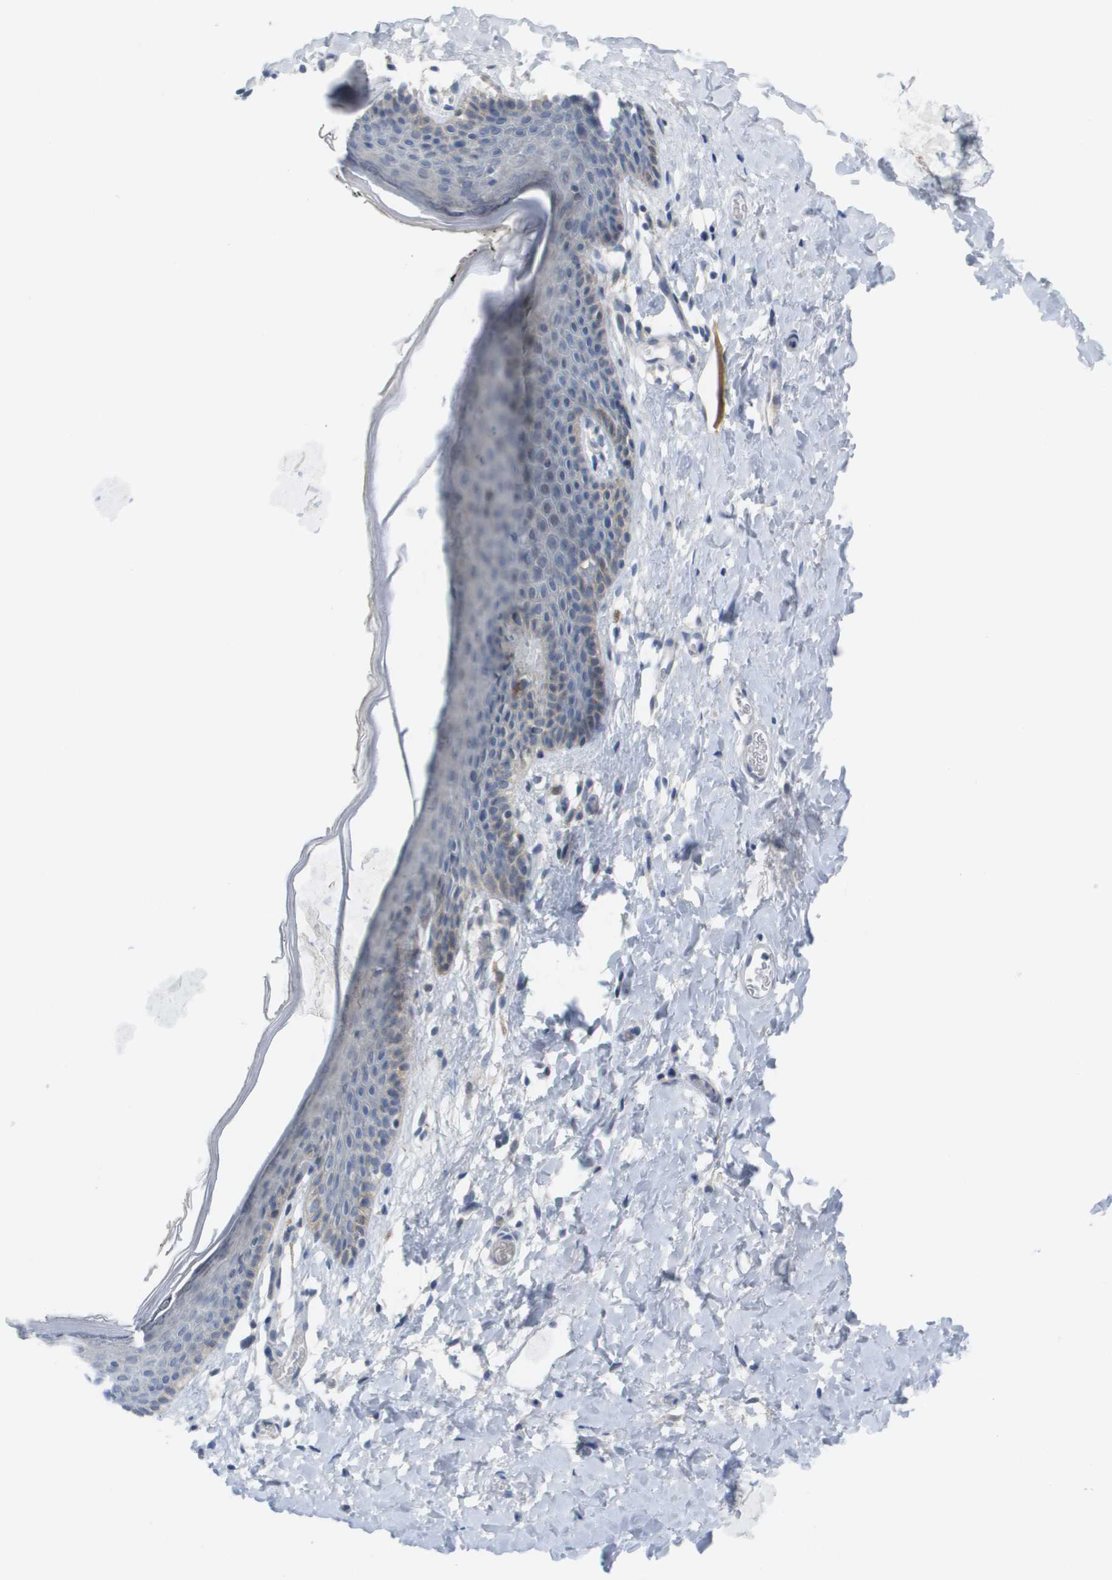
{"staining": {"intensity": "moderate", "quantity": "<25%", "location": "cytoplasmic/membranous"}, "tissue": "skin", "cell_type": "Epidermal cells", "image_type": "normal", "snomed": [{"axis": "morphology", "description": "Normal tissue, NOS"}, {"axis": "topography", "description": "Adipose tissue"}, {"axis": "topography", "description": "Vascular tissue"}, {"axis": "topography", "description": "Anal"}, {"axis": "topography", "description": "Peripheral nerve tissue"}], "caption": "Immunohistochemical staining of benign skin reveals low levels of moderate cytoplasmic/membranous positivity in approximately <25% of epidermal cells. (Brightfield microscopy of DAB IHC at high magnification).", "gene": "PDE4A", "patient": {"sex": "female", "age": 54}}